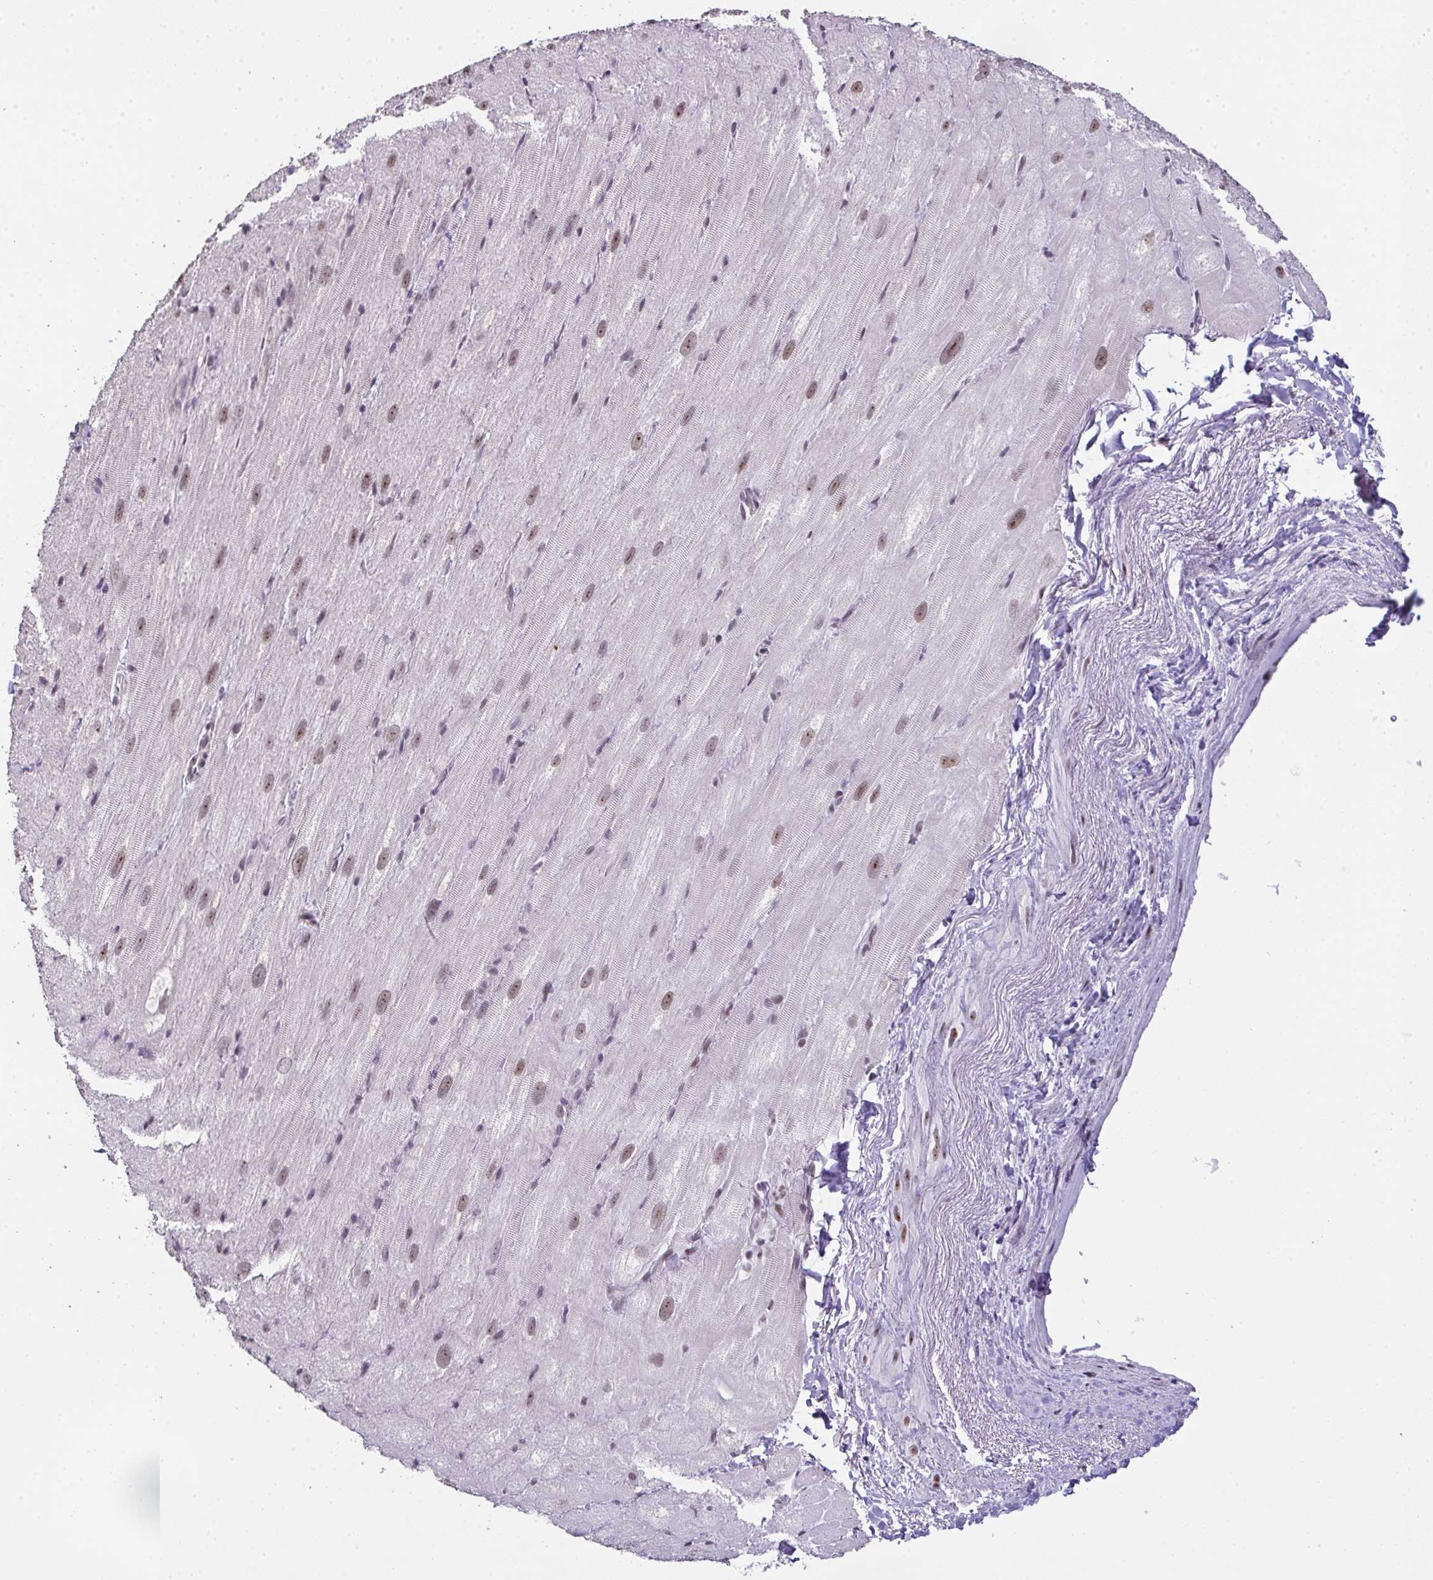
{"staining": {"intensity": "weak", "quantity": "25%-75%", "location": "nuclear"}, "tissue": "heart muscle", "cell_type": "Cardiomyocytes", "image_type": "normal", "snomed": [{"axis": "morphology", "description": "Normal tissue, NOS"}, {"axis": "topography", "description": "Heart"}], "caption": "Brown immunohistochemical staining in benign human heart muscle reveals weak nuclear positivity in about 25%-75% of cardiomyocytes. (Stains: DAB in brown, nuclei in blue, Microscopy: brightfield microscopy at high magnification).", "gene": "ZNF800", "patient": {"sex": "male", "age": 62}}